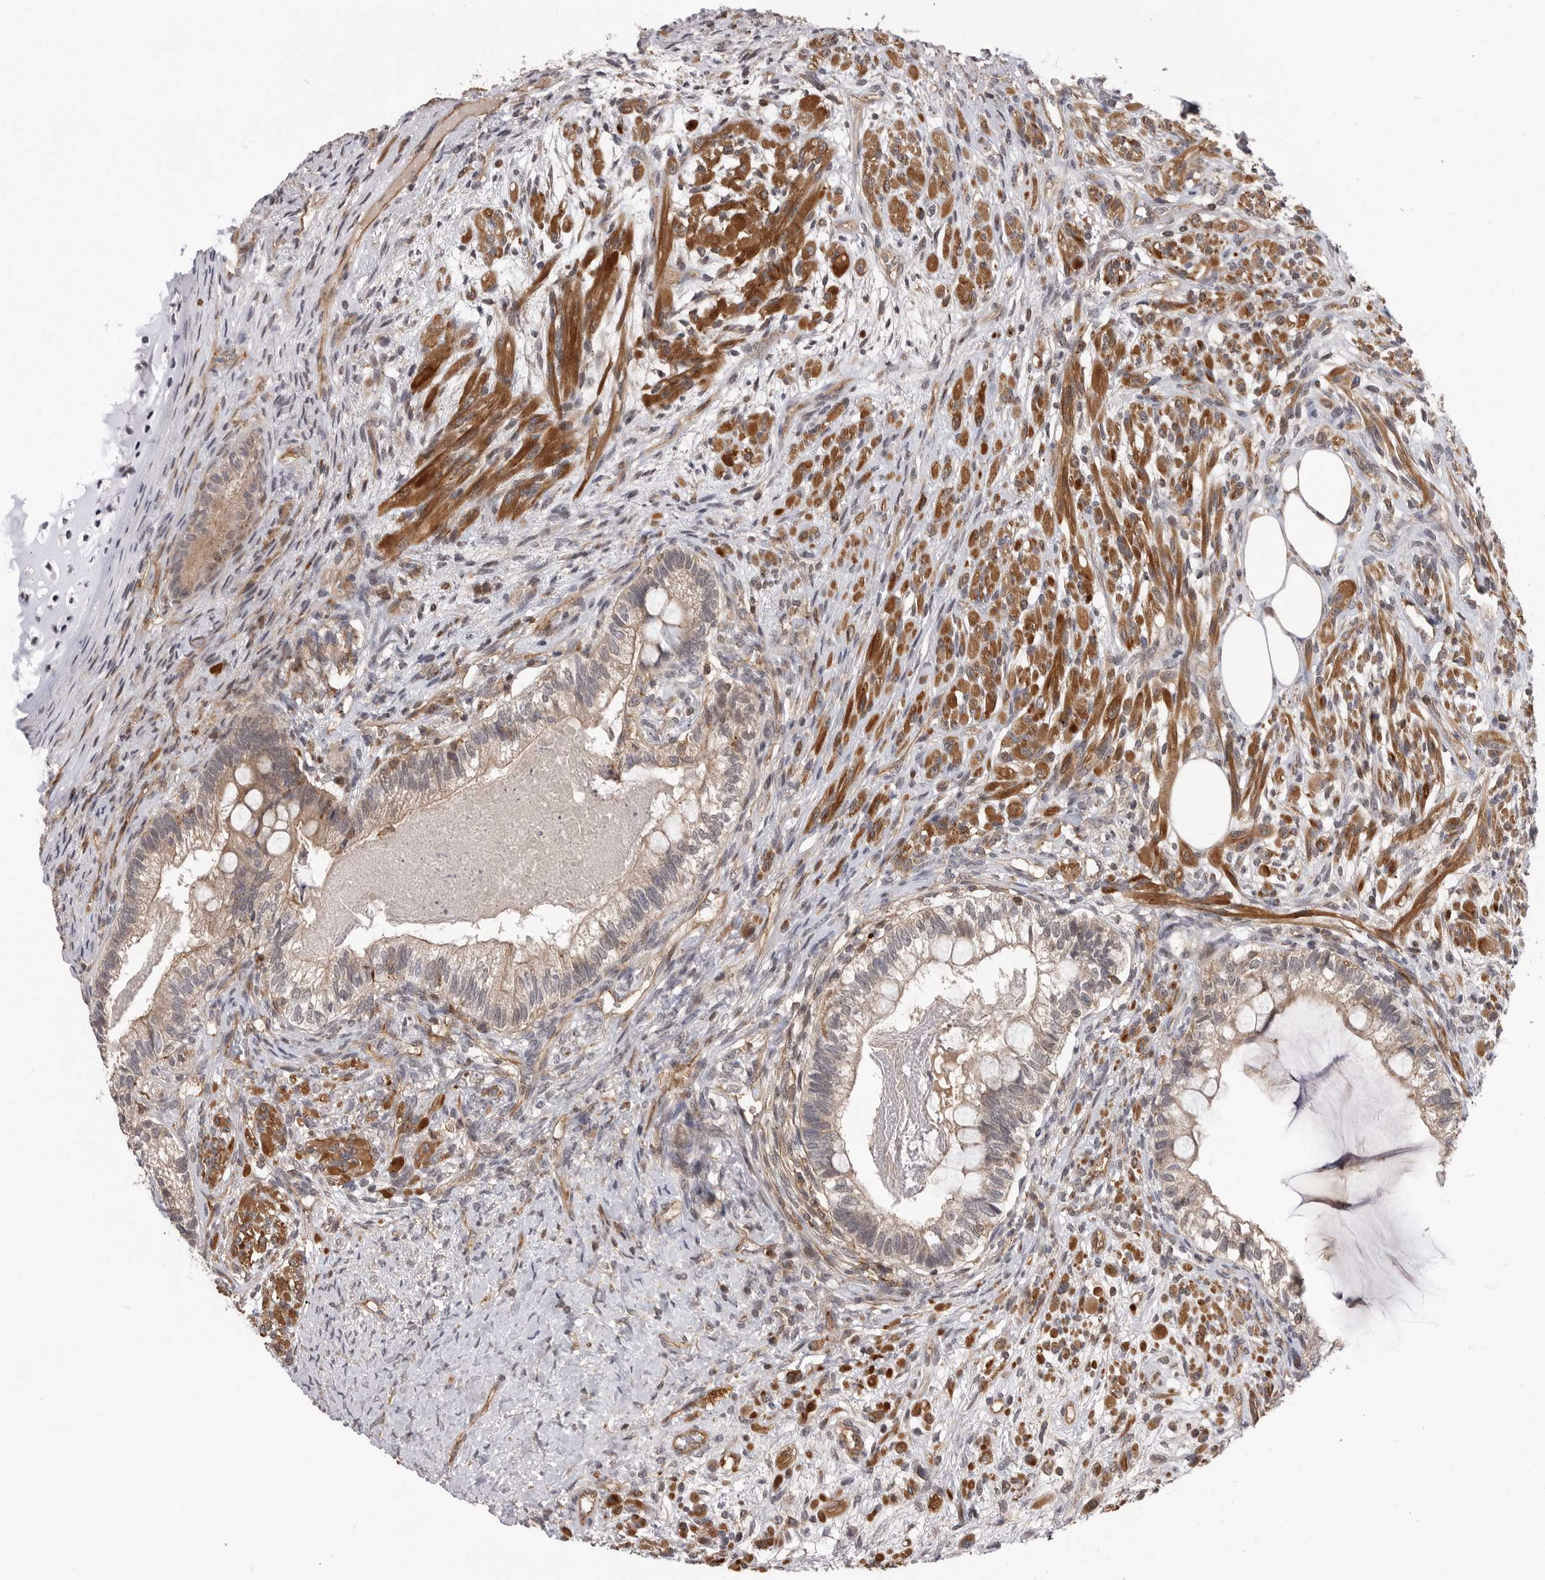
{"staining": {"intensity": "weak", "quantity": "25%-75%", "location": "cytoplasmic/membranous"}, "tissue": "testis cancer", "cell_type": "Tumor cells", "image_type": "cancer", "snomed": [{"axis": "morphology", "description": "Seminoma, NOS"}, {"axis": "morphology", "description": "Carcinoma, Embryonal, NOS"}, {"axis": "topography", "description": "Testis"}], "caption": "This histopathology image exhibits seminoma (testis) stained with immunohistochemistry to label a protein in brown. The cytoplasmic/membranous of tumor cells show weak positivity for the protein. Nuclei are counter-stained blue.", "gene": "TRIM56", "patient": {"sex": "male", "age": 28}}